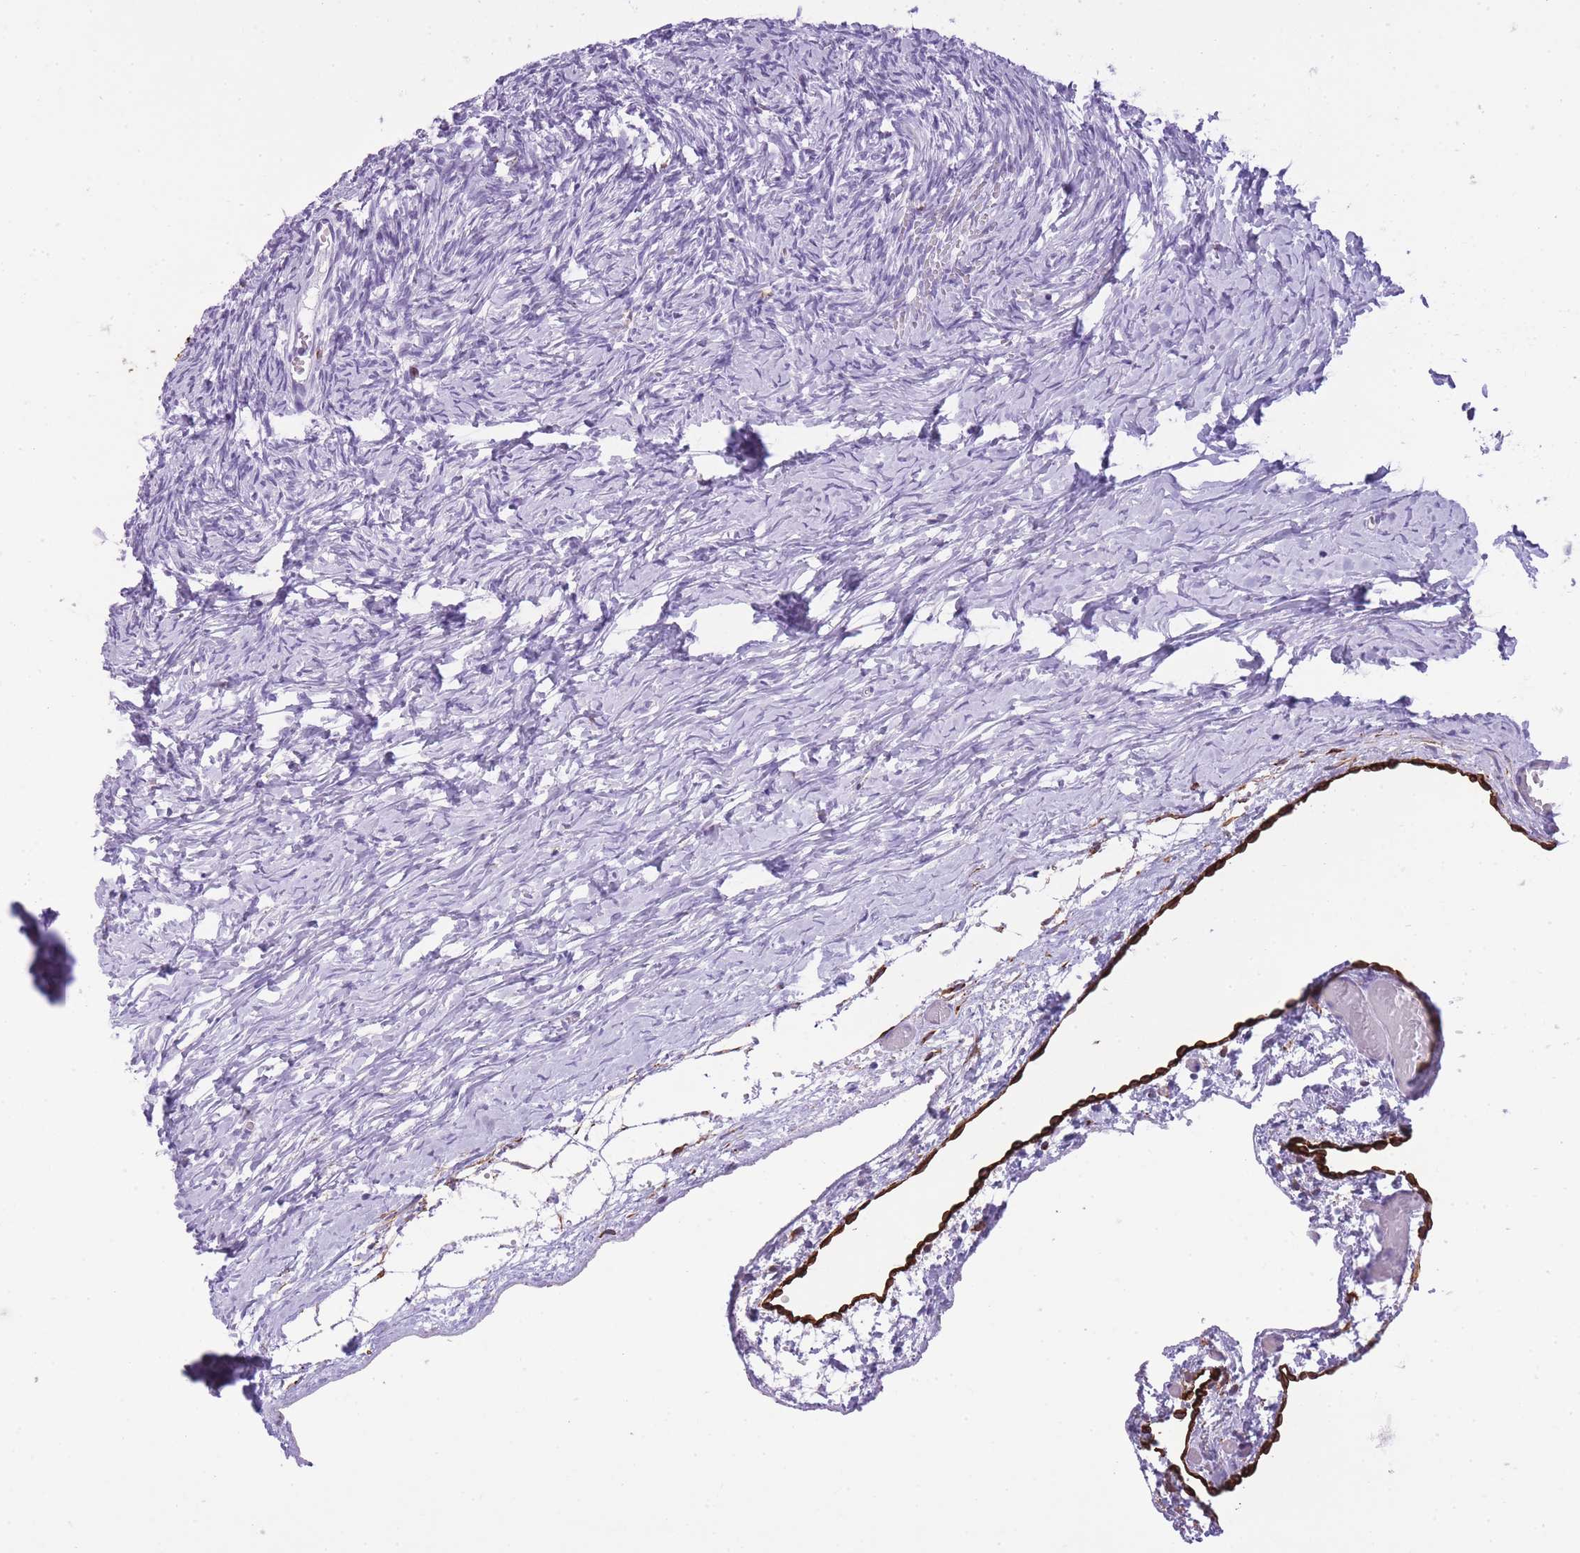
{"staining": {"intensity": "negative", "quantity": "none", "location": "none"}, "tissue": "ovary", "cell_type": "Ovarian stroma cells", "image_type": "normal", "snomed": [{"axis": "morphology", "description": "Normal tissue, NOS"}, {"axis": "topography", "description": "Ovary"}], "caption": "Immunohistochemical staining of benign human ovary exhibits no significant staining in ovarian stroma cells. Brightfield microscopy of immunohistochemistry (IHC) stained with DAB (brown) and hematoxylin (blue), captured at high magnification.", "gene": "RADX", "patient": {"sex": "female", "age": 39}}